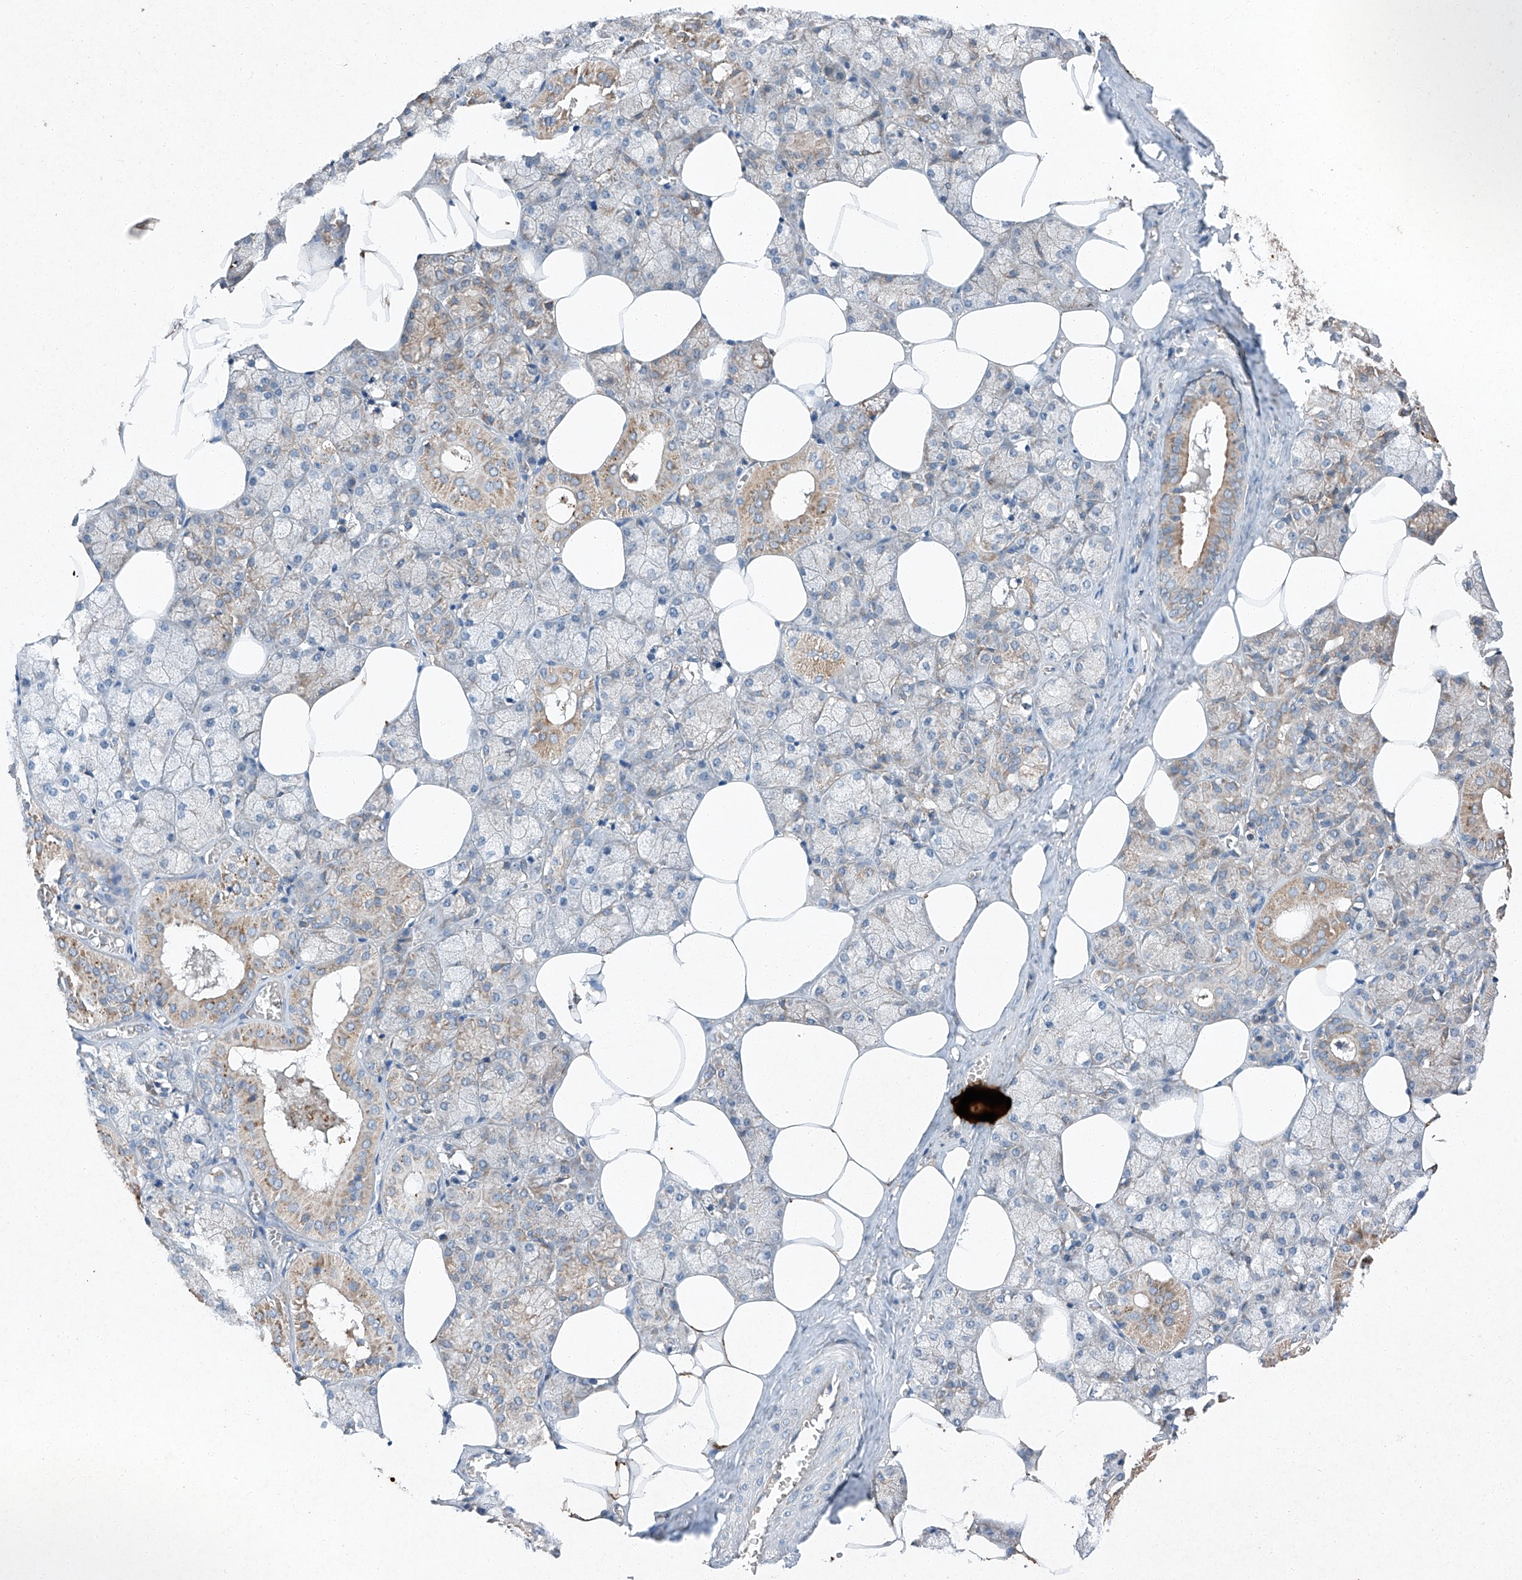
{"staining": {"intensity": "moderate", "quantity": "<25%", "location": "cytoplasmic/membranous"}, "tissue": "salivary gland", "cell_type": "Glandular cells", "image_type": "normal", "snomed": [{"axis": "morphology", "description": "Normal tissue, NOS"}, {"axis": "topography", "description": "Salivary gland"}], "caption": "A brown stain shows moderate cytoplasmic/membranous staining of a protein in glandular cells of normal salivary gland.", "gene": "RUSC1", "patient": {"sex": "male", "age": 62}}